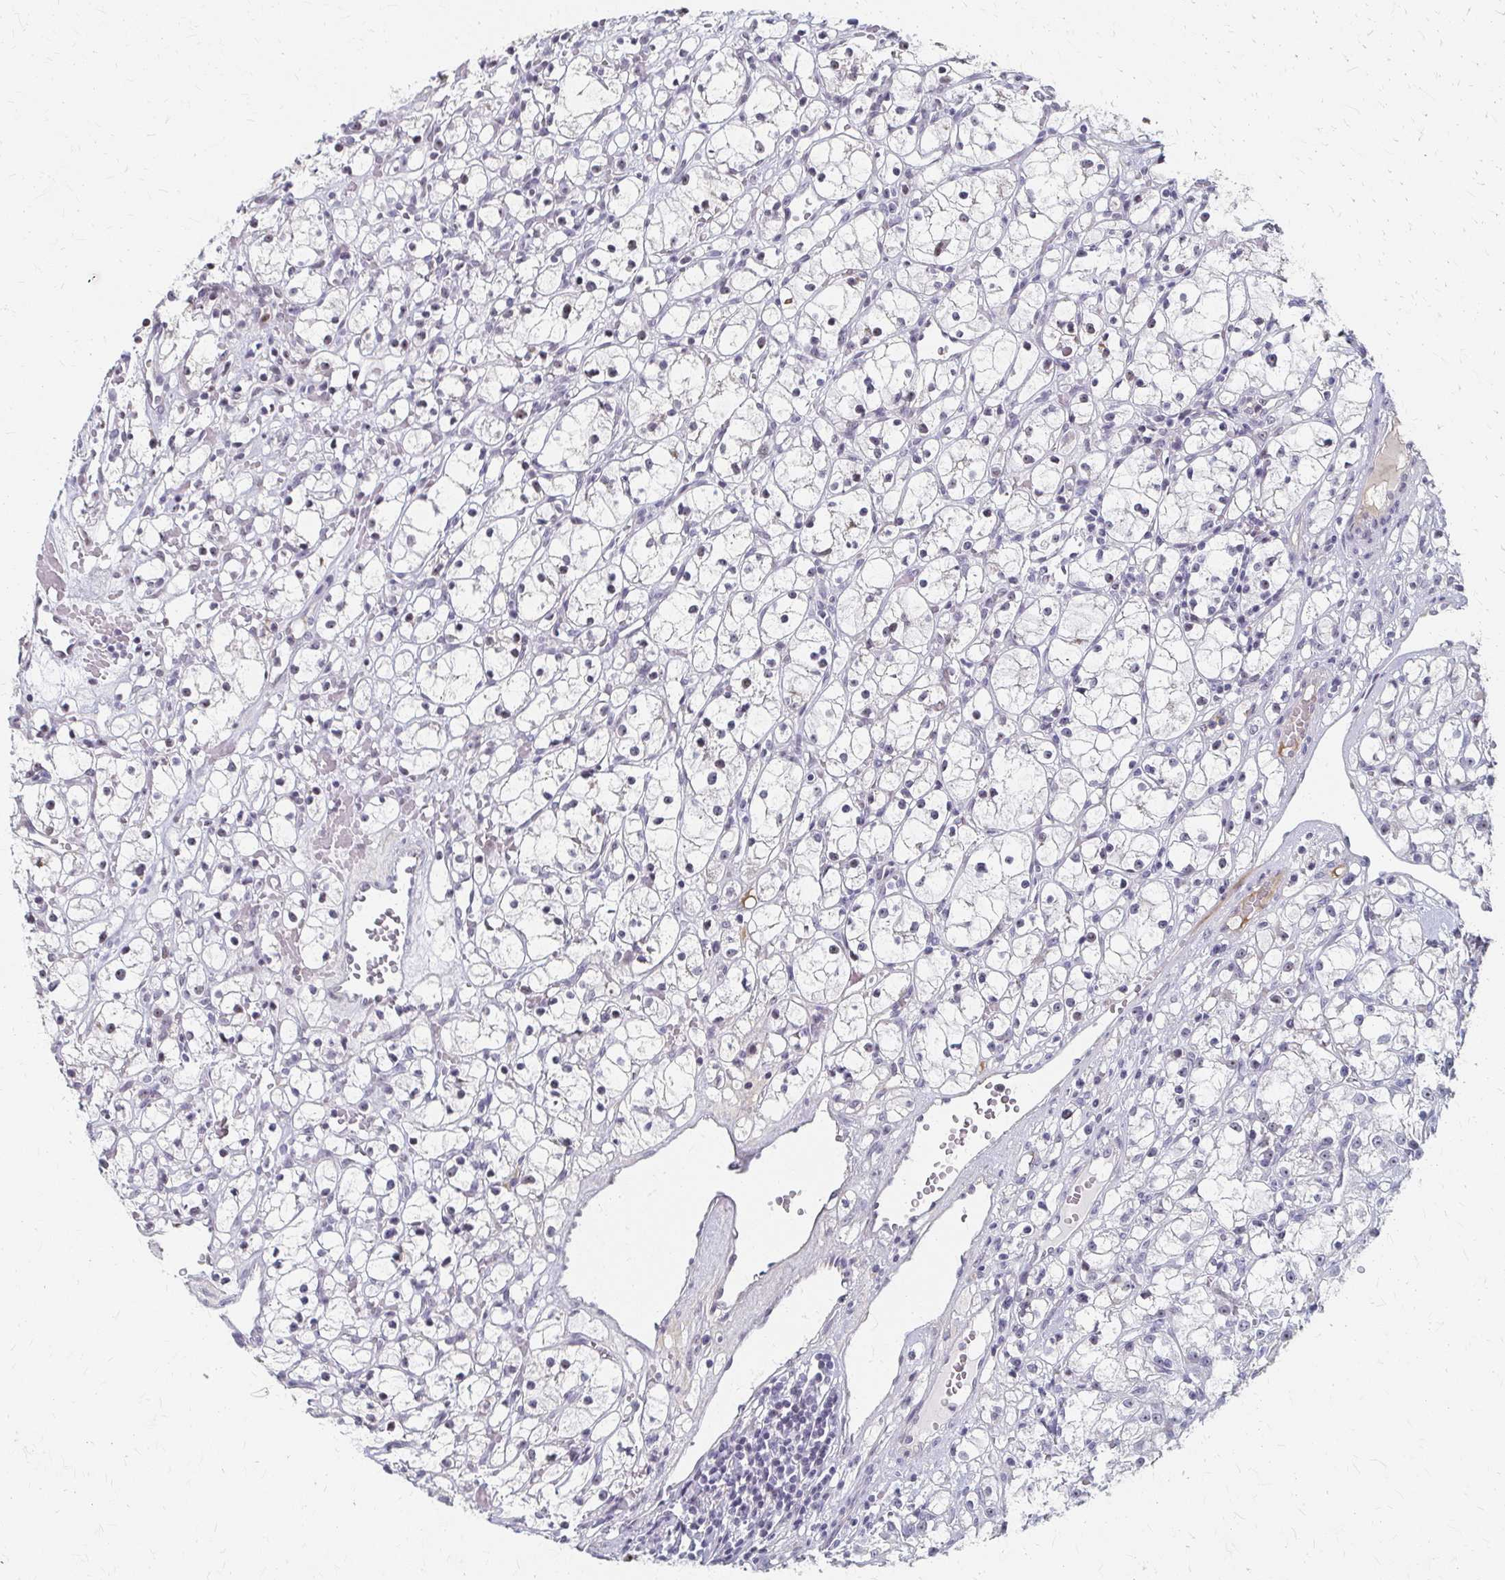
{"staining": {"intensity": "negative", "quantity": "none", "location": "none"}, "tissue": "renal cancer", "cell_type": "Tumor cells", "image_type": "cancer", "snomed": [{"axis": "morphology", "description": "Adenocarcinoma, NOS"}, {"axis": "topography", "description": "Kidney"}], "caption": "Adenocarcinoma (renal) stained for a protein using IHC demonstrates no expression tumor cells.", "gene": "PES1", "patient": {"sex": "female", "age": 59}}